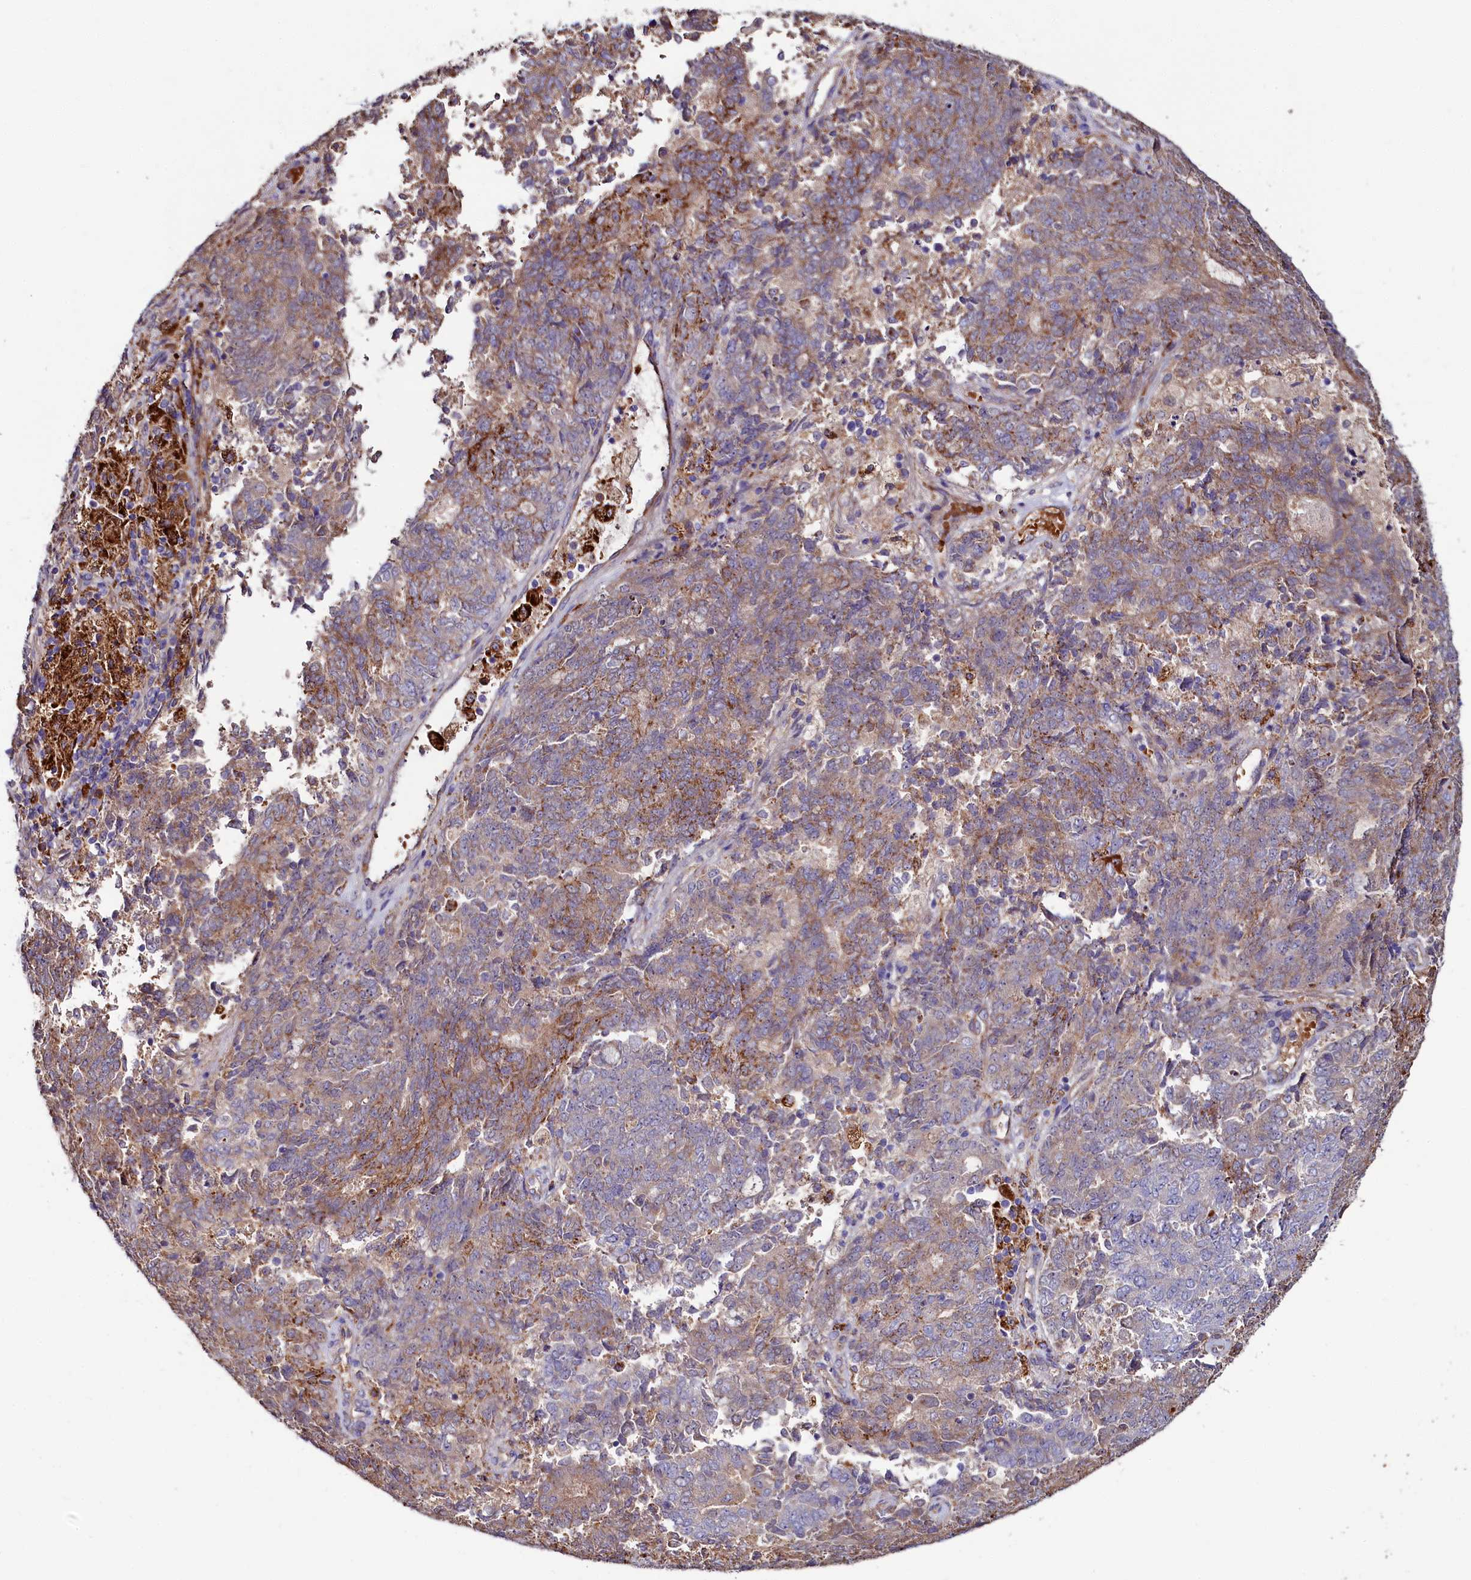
{"staining": {"intensity": "moderate", "quantity": "25%-75%", "location": "cytoplasmic/membranous"}, "tissue": "endometrial cancer", "cell_type": "Tumor cells", "image_type": "cancer", "snomed": [{"axis": "morphology", "description": "Adenocarcinoma, NOS"}, {"axis": "topography", "description": "Endometrium"}], "caption": "Immunohistochemical staining of human endometrial cancer (adenocarcinoma) displays moderate cytoplasmic/membranous protein expression in about 25%-75% of tumor cells.", "gene": "ASTE1", "patient": {"sex": "female", "age": 80}}